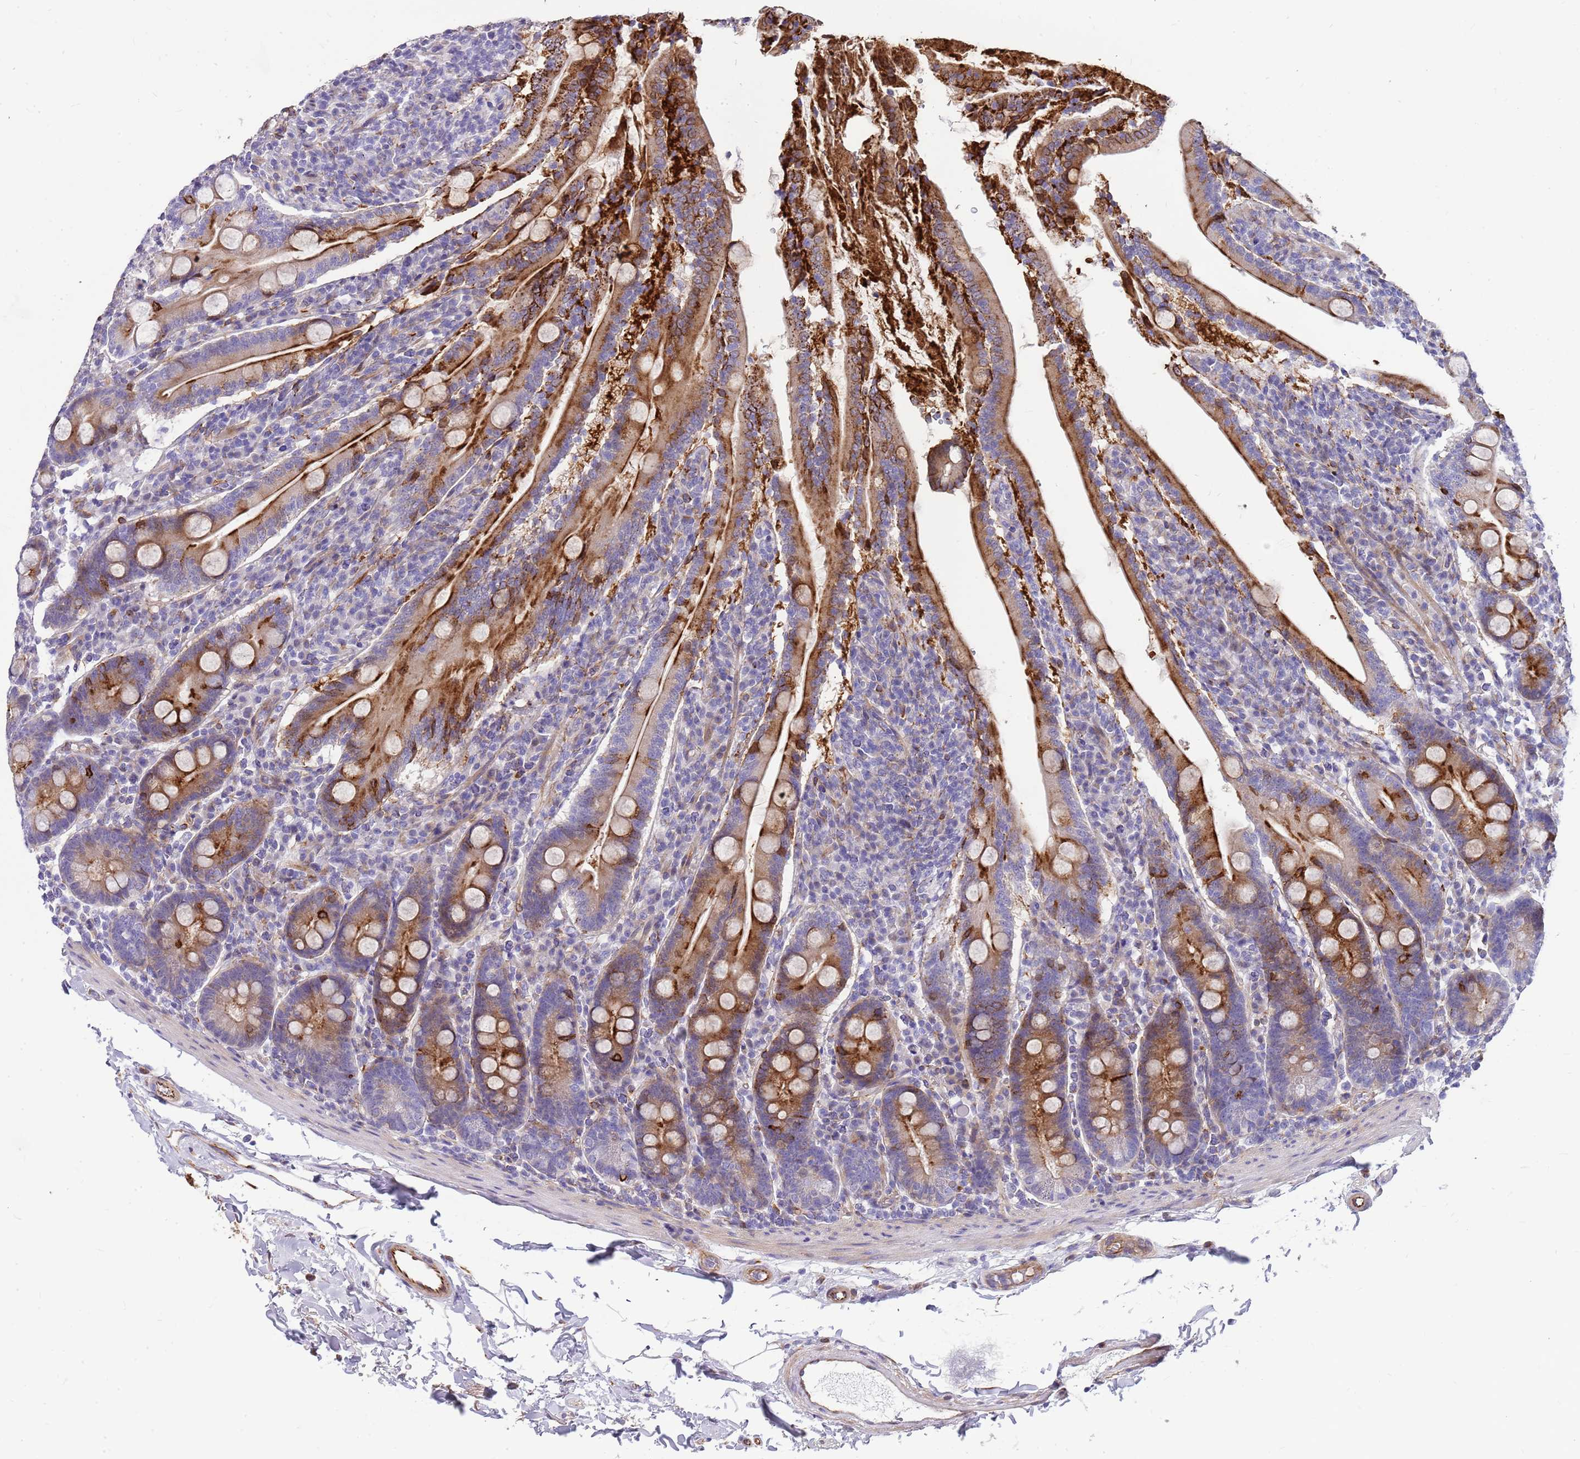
{"staining": {"intensity": "strong", "quantity": "25%-75%", "location": "cytoplasmic/membranous"}, "tissue": "duodenum", "cell_type": "Glandular cells", "image_type": "normal", "snomed": [{"axis": "morphology", "description": "Normal tissue, NOS"}, {"axis": "topography", "description": "Duodenum"}], "caption": "Immunohistochemistry (DAB (3,3'-diaminobenzidine)) staining of normal human duodenum exhibits strong cytoplasmic/membranous protein positivity in about 25%-75% of glandular cells.", "gene": "ZDHHC1", "patient": {"sex": "male", "age": 35}}